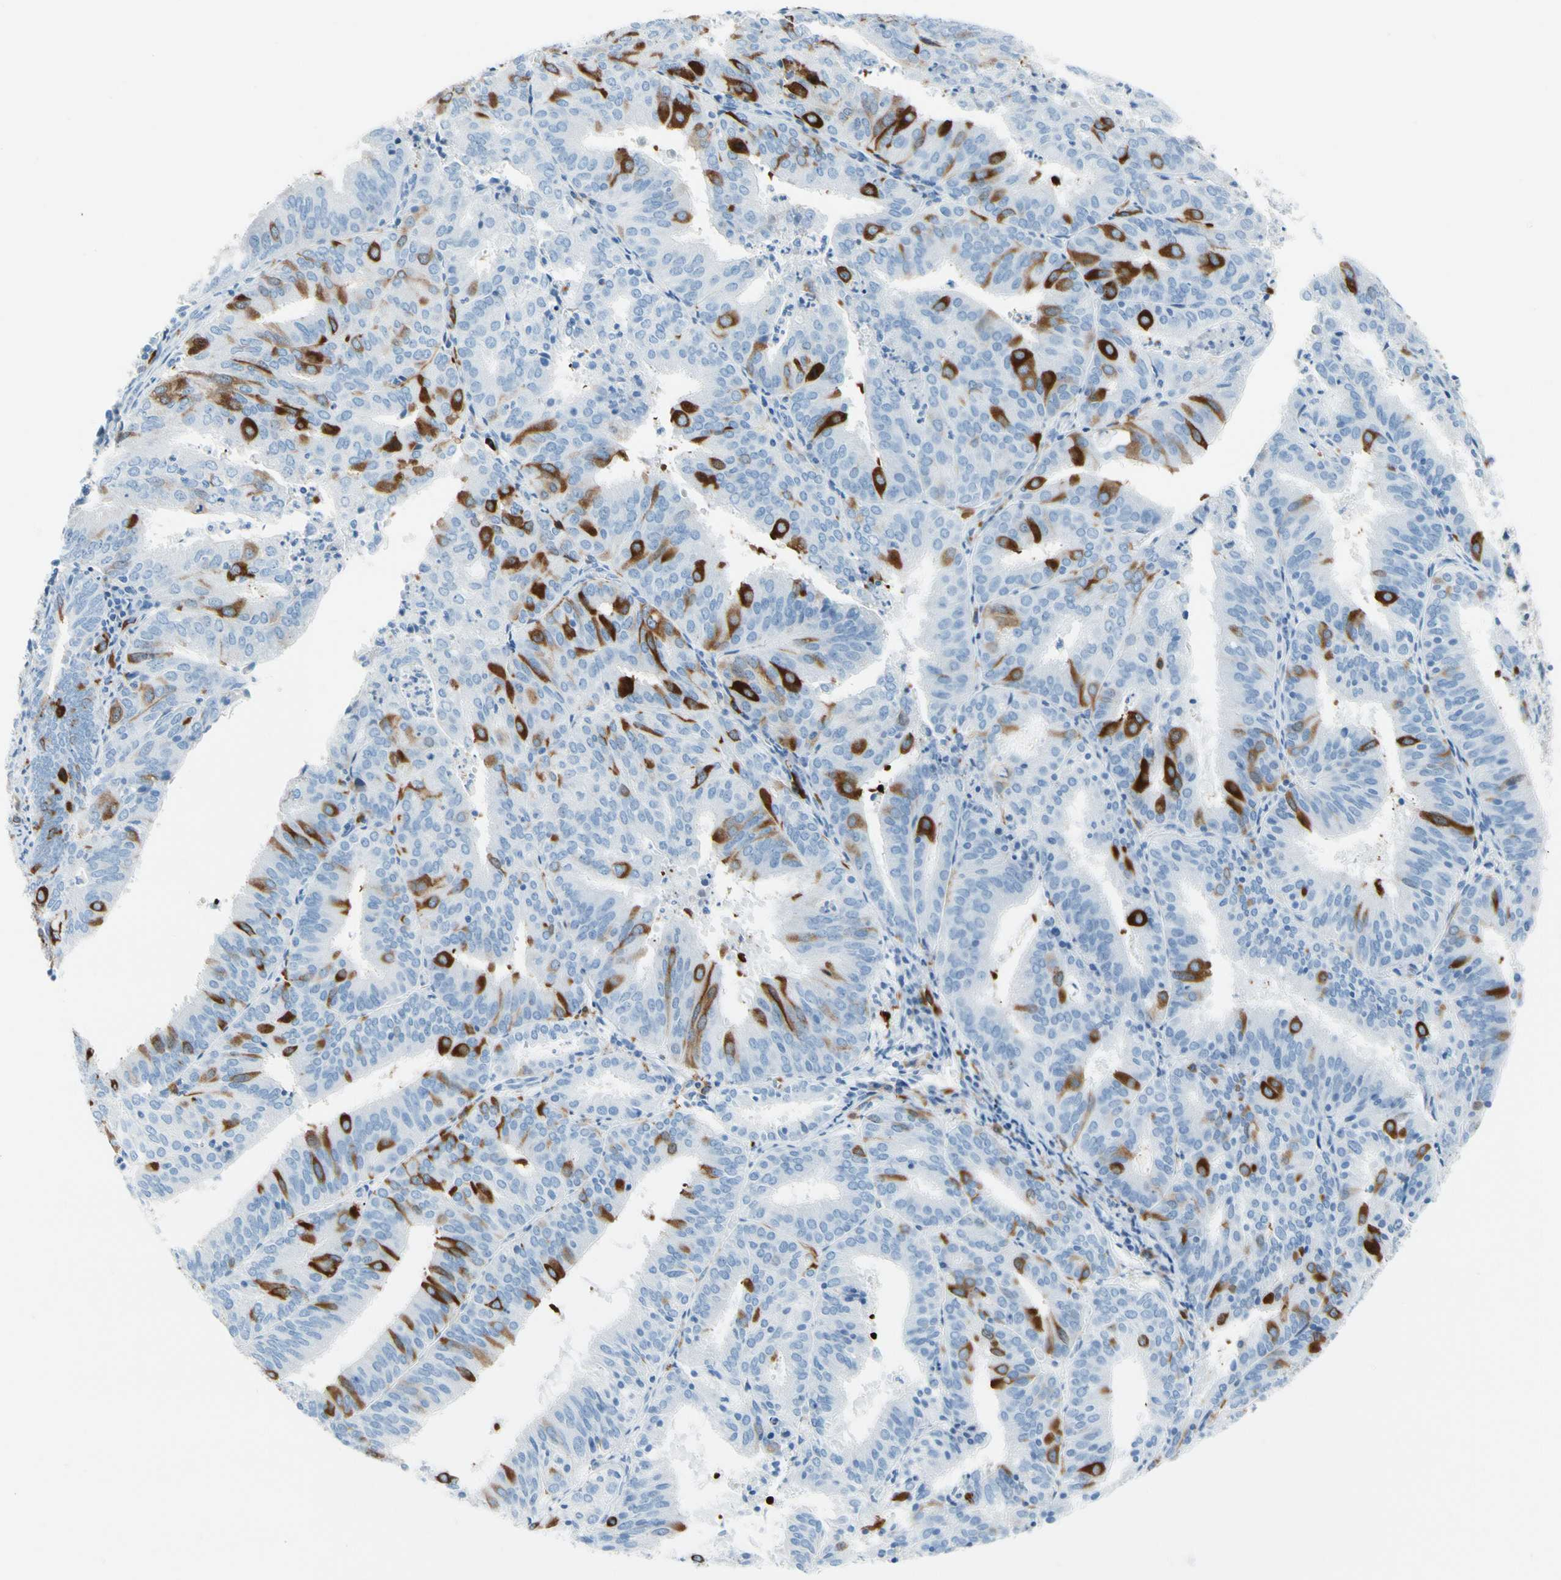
{"staining": {"intensity": "strong", "quantity": "<25%", "location": "cytoplasmic/membranous"}, "tissue": "endometrial cancer", "cell_type": "Tumor cells", "image_type": "cancer", "snomed": [{"axis": "morphology", "description": "Adenocarcinoma, NOS"}, {"axis": "topography", "description": "Uterus"}], "caption": "The immunohistochemical stain labels strong cytoplasmic/membranous positivity in tumor cells of endometrial adenocarcinoma tissue.", "gene": "TACC3", "patient": {"sex": "female", "age": 60}}